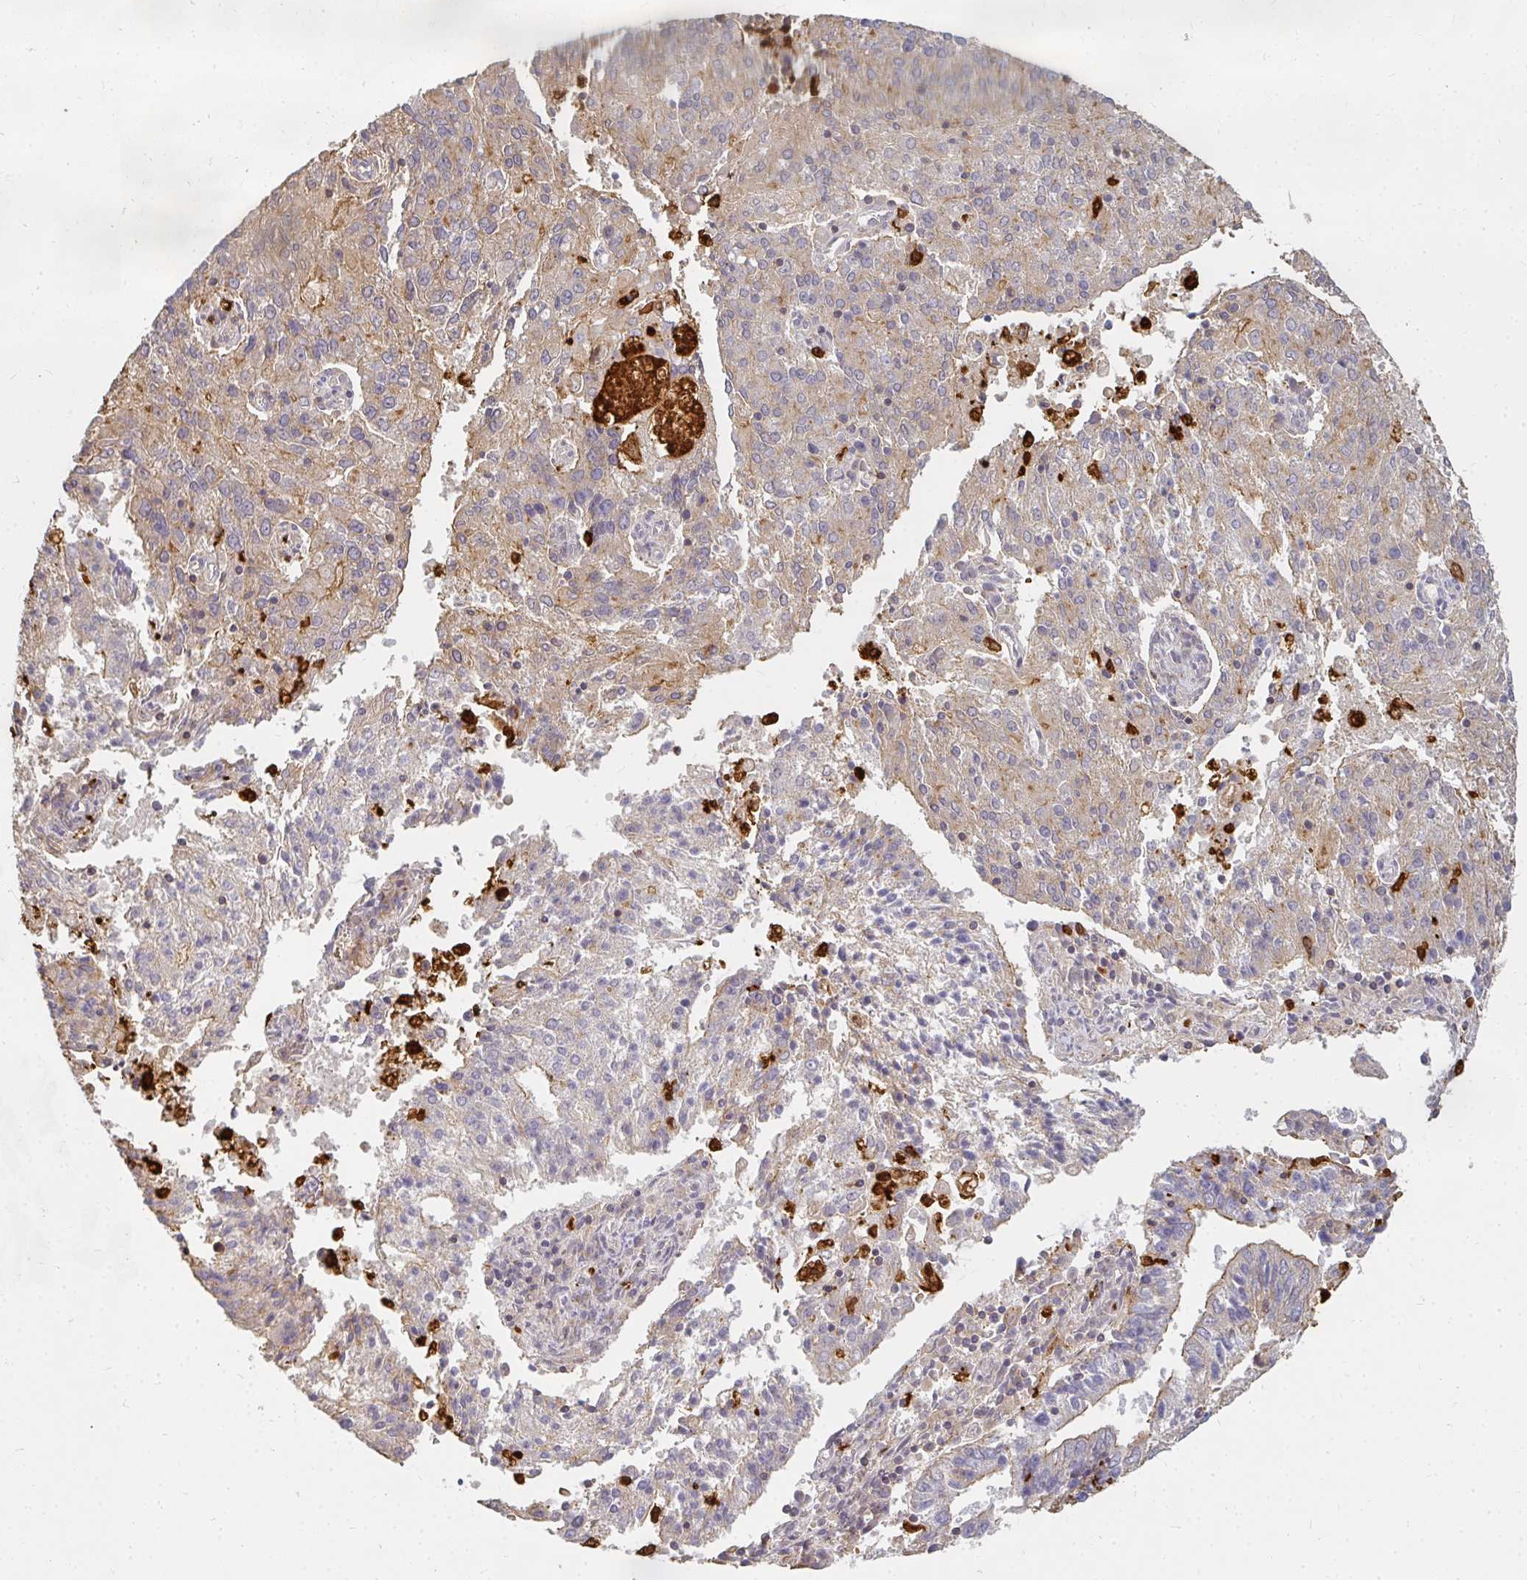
{"staining": {"intensity": "weak", "quantity": "25%-75%", "location": "cytoplasmic/membranous"}, "tissue": "endometrial cancer", "cell_type": "Tumor cells", "image_type": "cancer", "snomed": [{"axis": "morphology", "description": "Adenocarcinoma, NOS"}, {"axis": "topography", "description": "Endometrium"}], "caption": "IHC histopathology image of neoplastic tissue: endometrial cancer stained using immunohistochemistry (IHC) exhibits low levels of weak protein expression localized specifically in the cytoplasmic/membranous of tumor cells, appearing as a cytoplasmic/membranous brown color.", "gene": "CNTRL", "patient": {"sex": "female", "age": 82}}